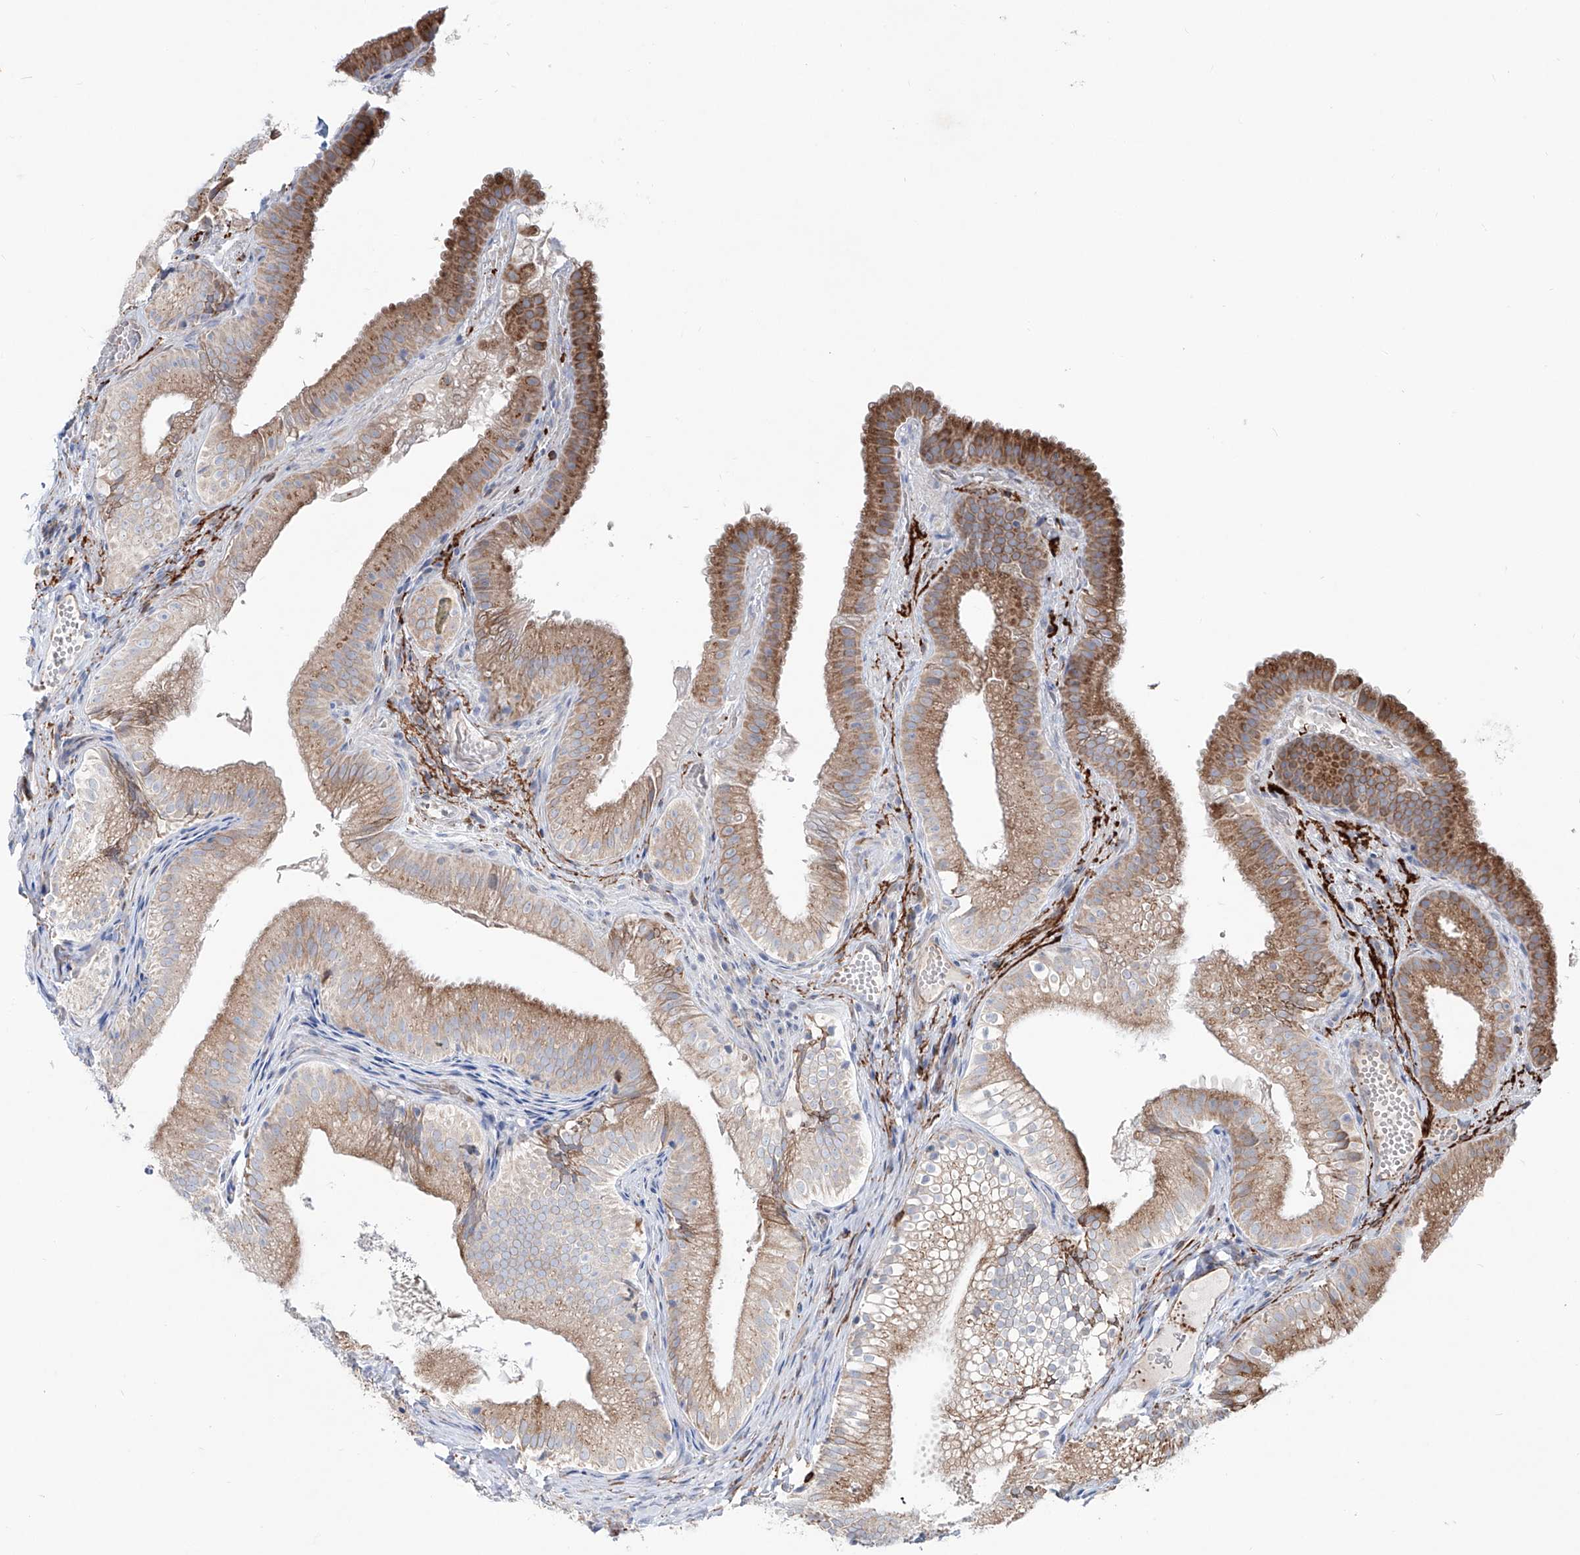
{"staining": {"intensity": "moderate", "quantity": ">75%", "location": "cytoplasmic/membranous"}, "tissue": "gallbladder", "cell_type": "Glandular cells", "image_type": "normal", "snomed": [{"axis": "morphology", "description": "Normal tissue, NOS"}, {"axis": "topography", "description": "Gallbladder"}], "caption": "Immunohistochemical staining of normal gallbladder demonstrates medium levels of moderate cytoplasmic/membranous staining in approximately >75% of glandular cells. The staining is performed using DAB (3,3'-diaminobenzidine) brown chromogen to label protein expression. The nuclei are counter-stained blue using hematoxylin.", "gene": "CDH5", "patient": {"sex": "female", "age": 30}}